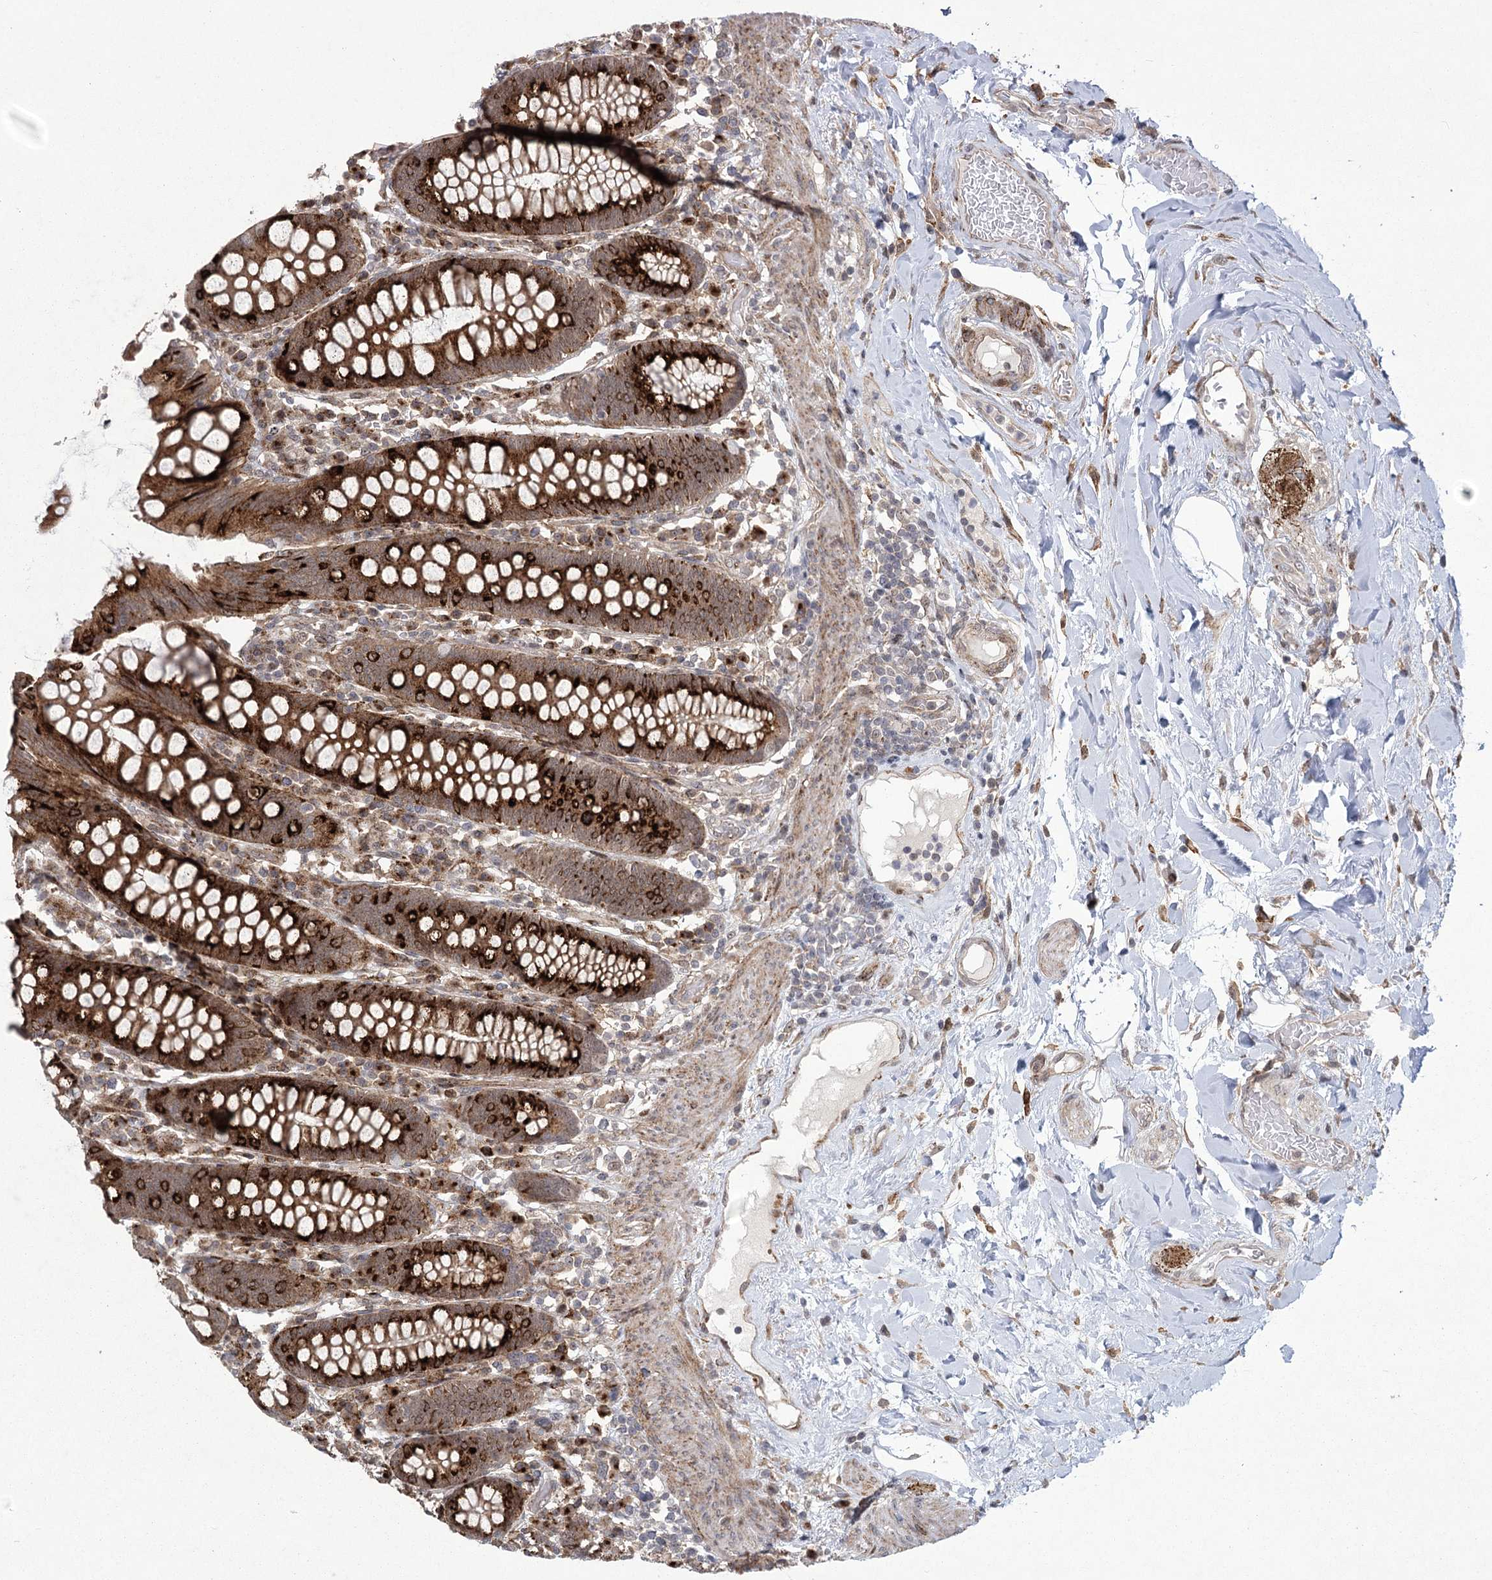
{"staining": {"intensity": "weak", "quantity": ">75%", "location": "cytoplasmic/membranous"}, "tissue": "colon", "cell_type": "Endothelial cells", "image_type": "normal", "snomed": [{"axis": "morphology", "description": "Normal tissue, NOS"}, {"axis": "topography", "description": "Colon"}], "caption": "Immunohistochemical staining of benign colon demonstrates weak cytoplasmic/membranous protein expression in approximately >75% of endothelial cells. The staining was performed using DAB (3,3'-diaminobenzidine) to visualize the protein expression in brown, while the nuclei were stained in blue with hematoxylin (Magnification: 20x).", "gene": "PARM1", "patient": {"sex": "female", "age": 79}}